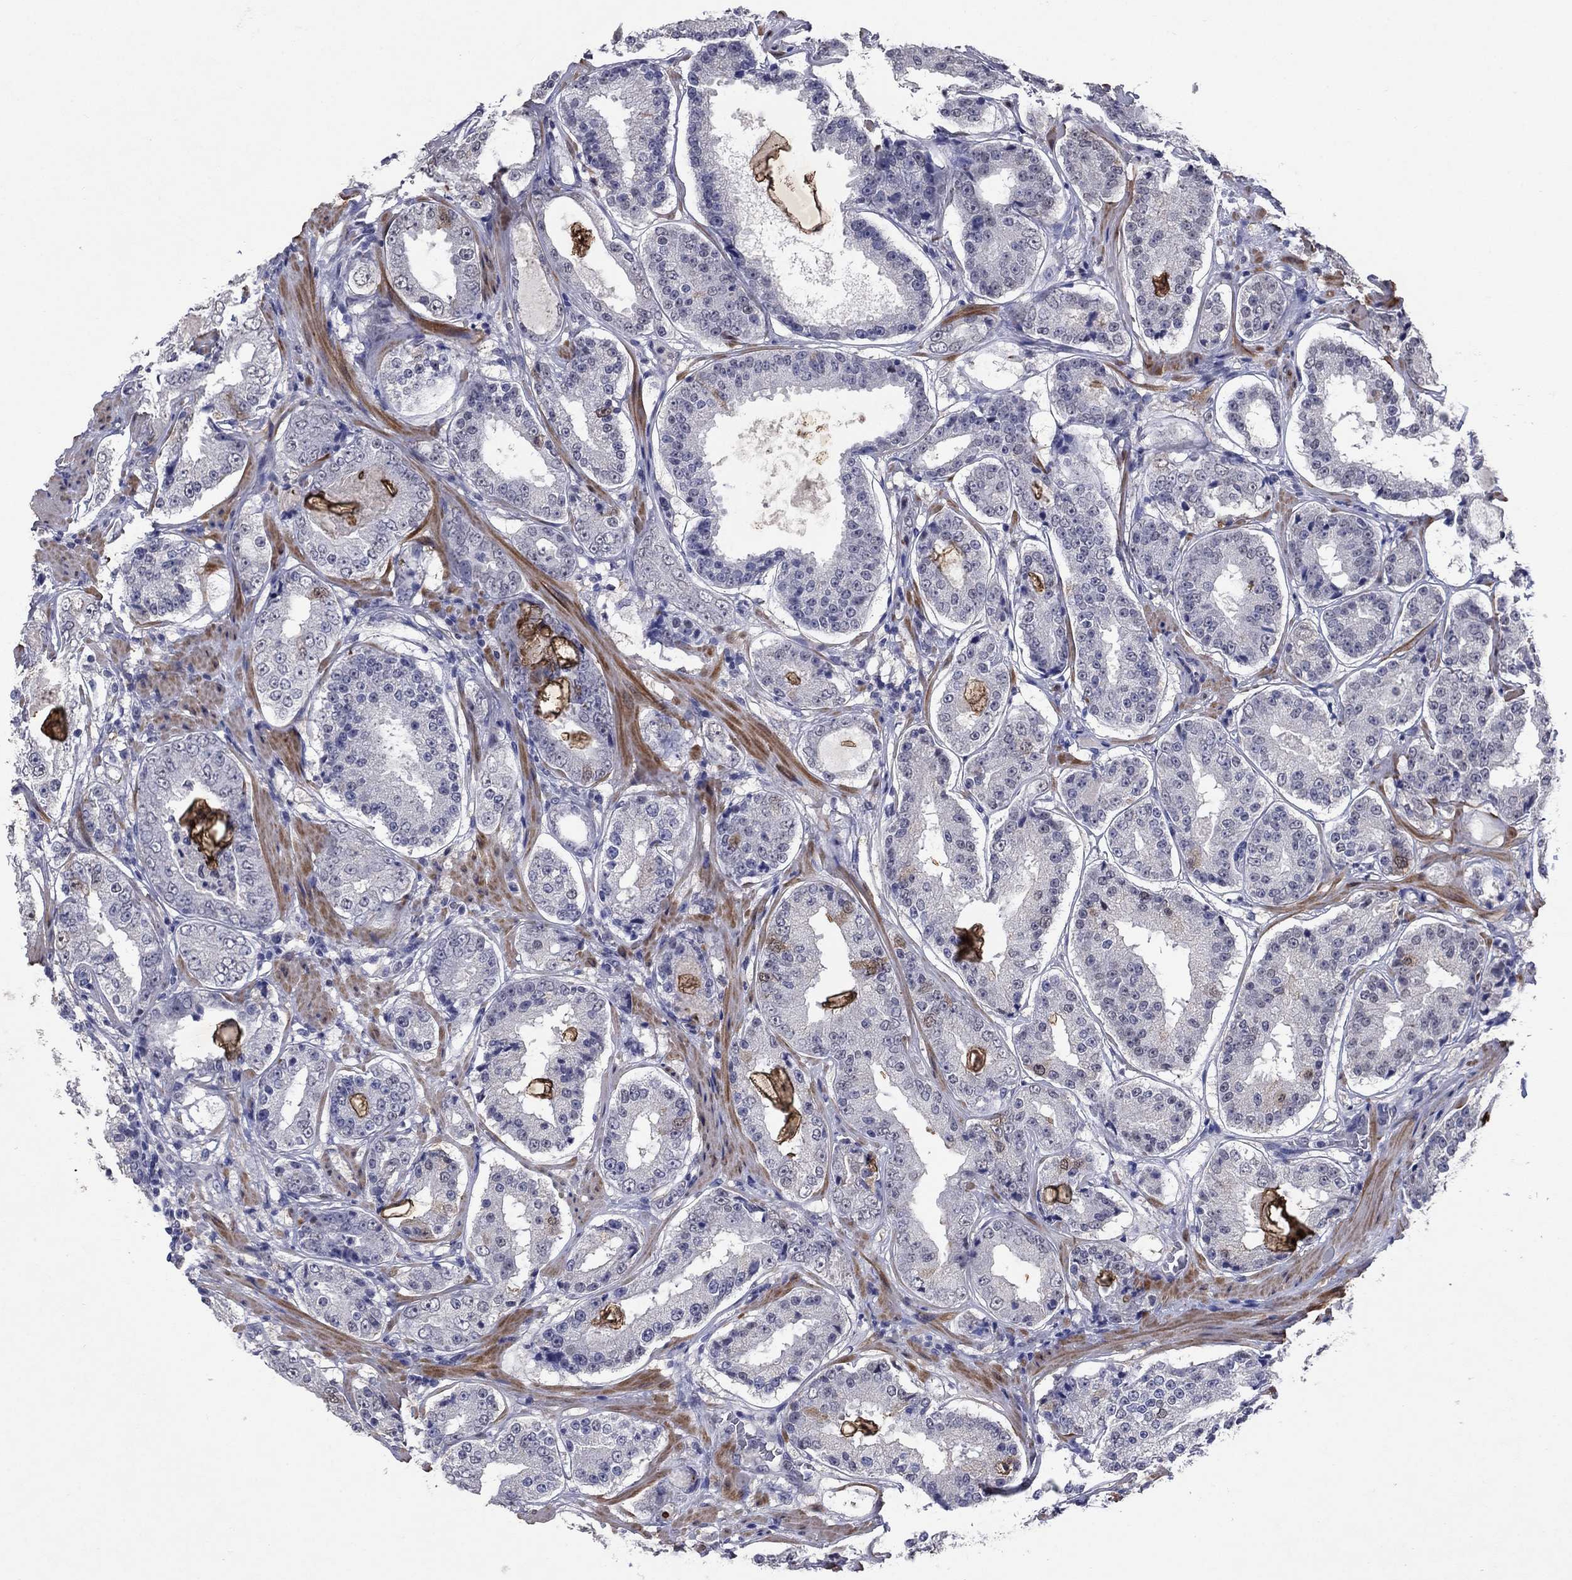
{"staining": {"intensity": "negative", "quantity": "none", "location": "none"}, "tissue": "prostate cancer", "cell_type": "Tumor cells", "image_type": "cancer", "snomed": [{"axis": "morphology", "description": "Adenocarcinoma, Low grade"}, {"axis": "topography", "description": "Prostate"}], "caption": "Prostate cancer (low-grade adenocarcinoma) stained for a protein using IHC exhibits no staining tumor cells.", "gene": "TYMS", "patient": {"sex": "male", "age": 60}}